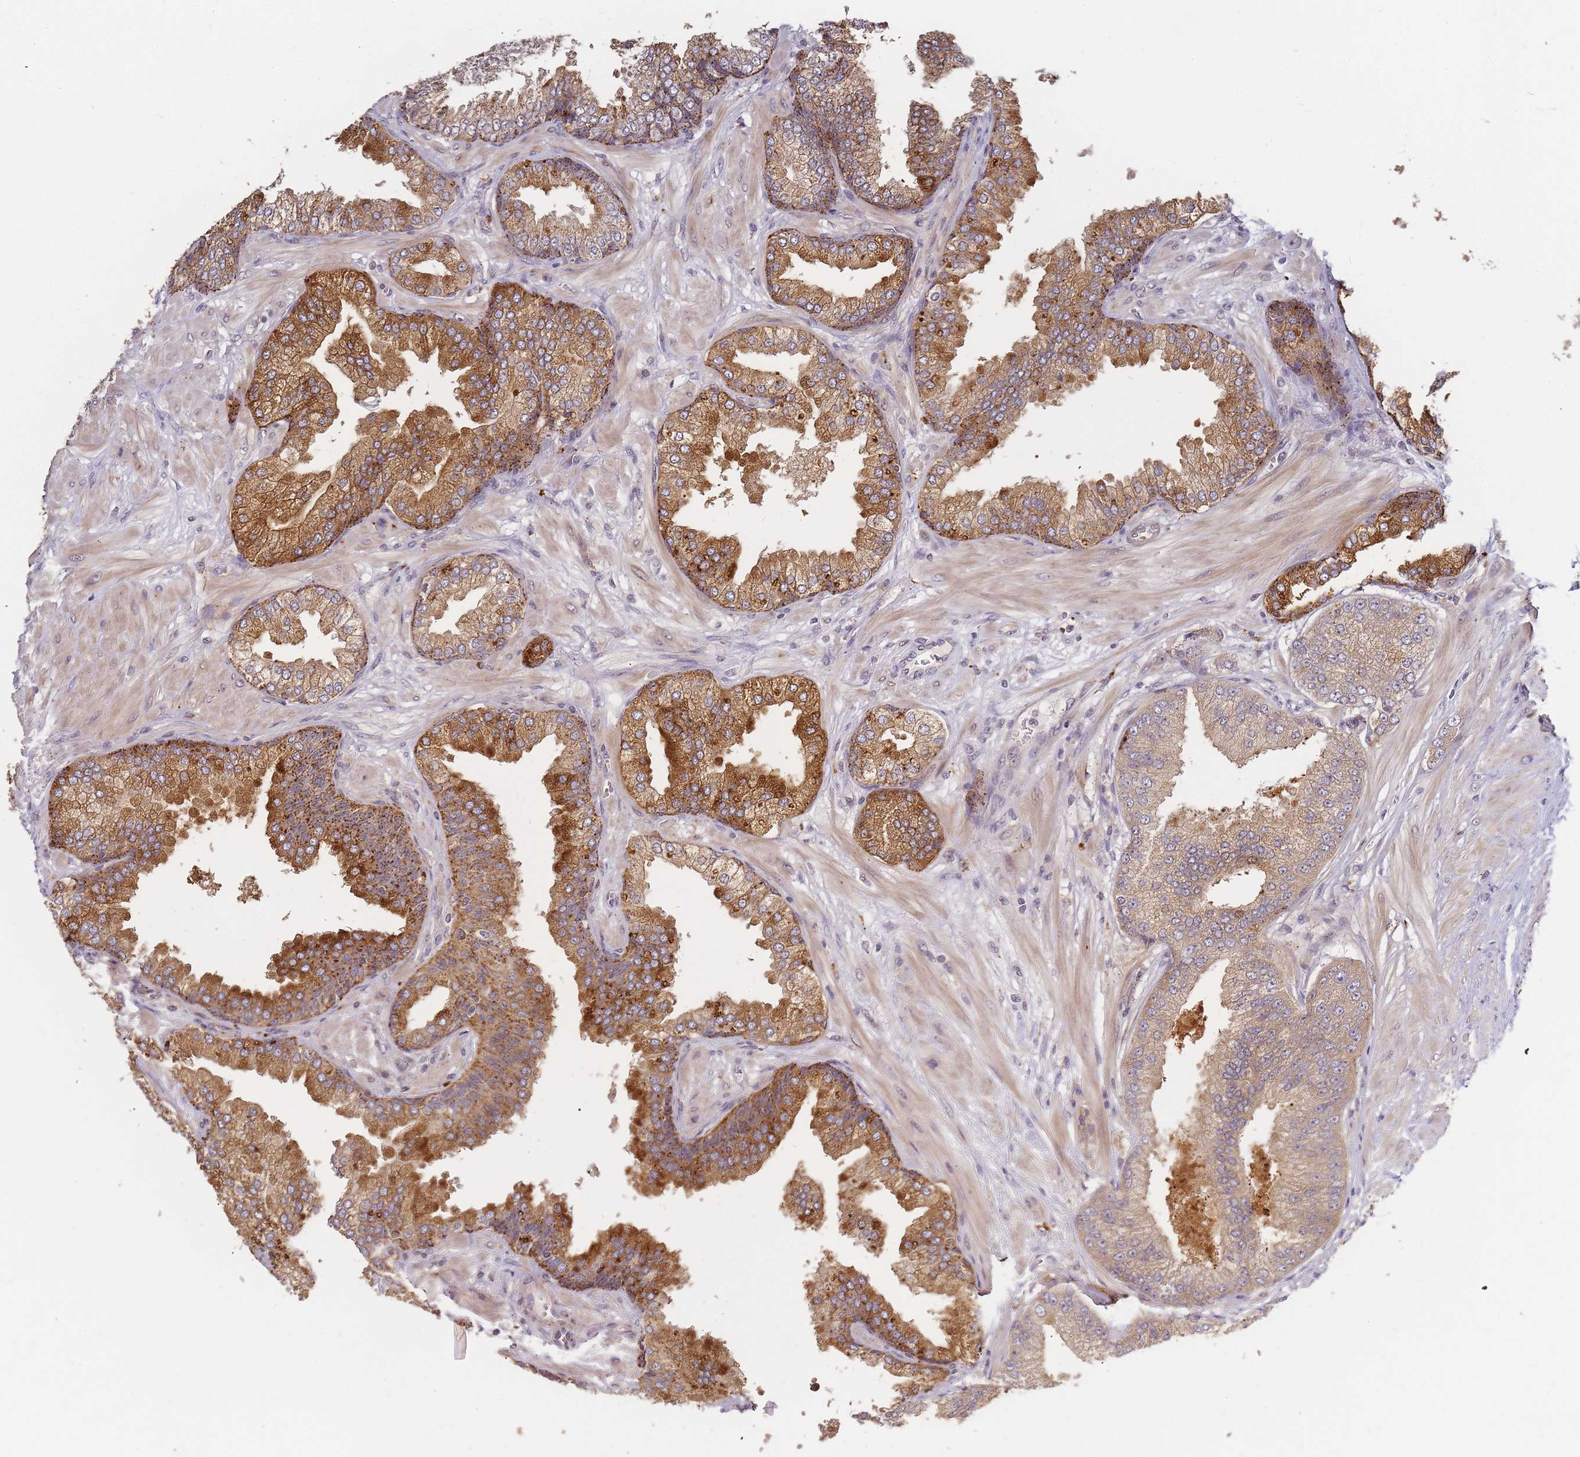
{"staining": {"intensity": "moderate", "quantity": "25%-75%", "location": "cytoplasmic/membranous"}, "tissue": "prostate cancer", "cell_type": "Tumor cells", "image_type": "cancer", "snomed": [{"axis": "morphology", "description": "Adenocarcinoma, Low grade"}, {"axis": "topography", "description": "Prostate"}], "caption": "Adenocarcinoma (low-grade) (prostate) stained with immunohistochemistry displays moderate cytoplasmic/membranous staining in approximately 25%-75% of tumor cells.", "gene": "ATG5", "patient": {"sex": "male", "age": 55}}